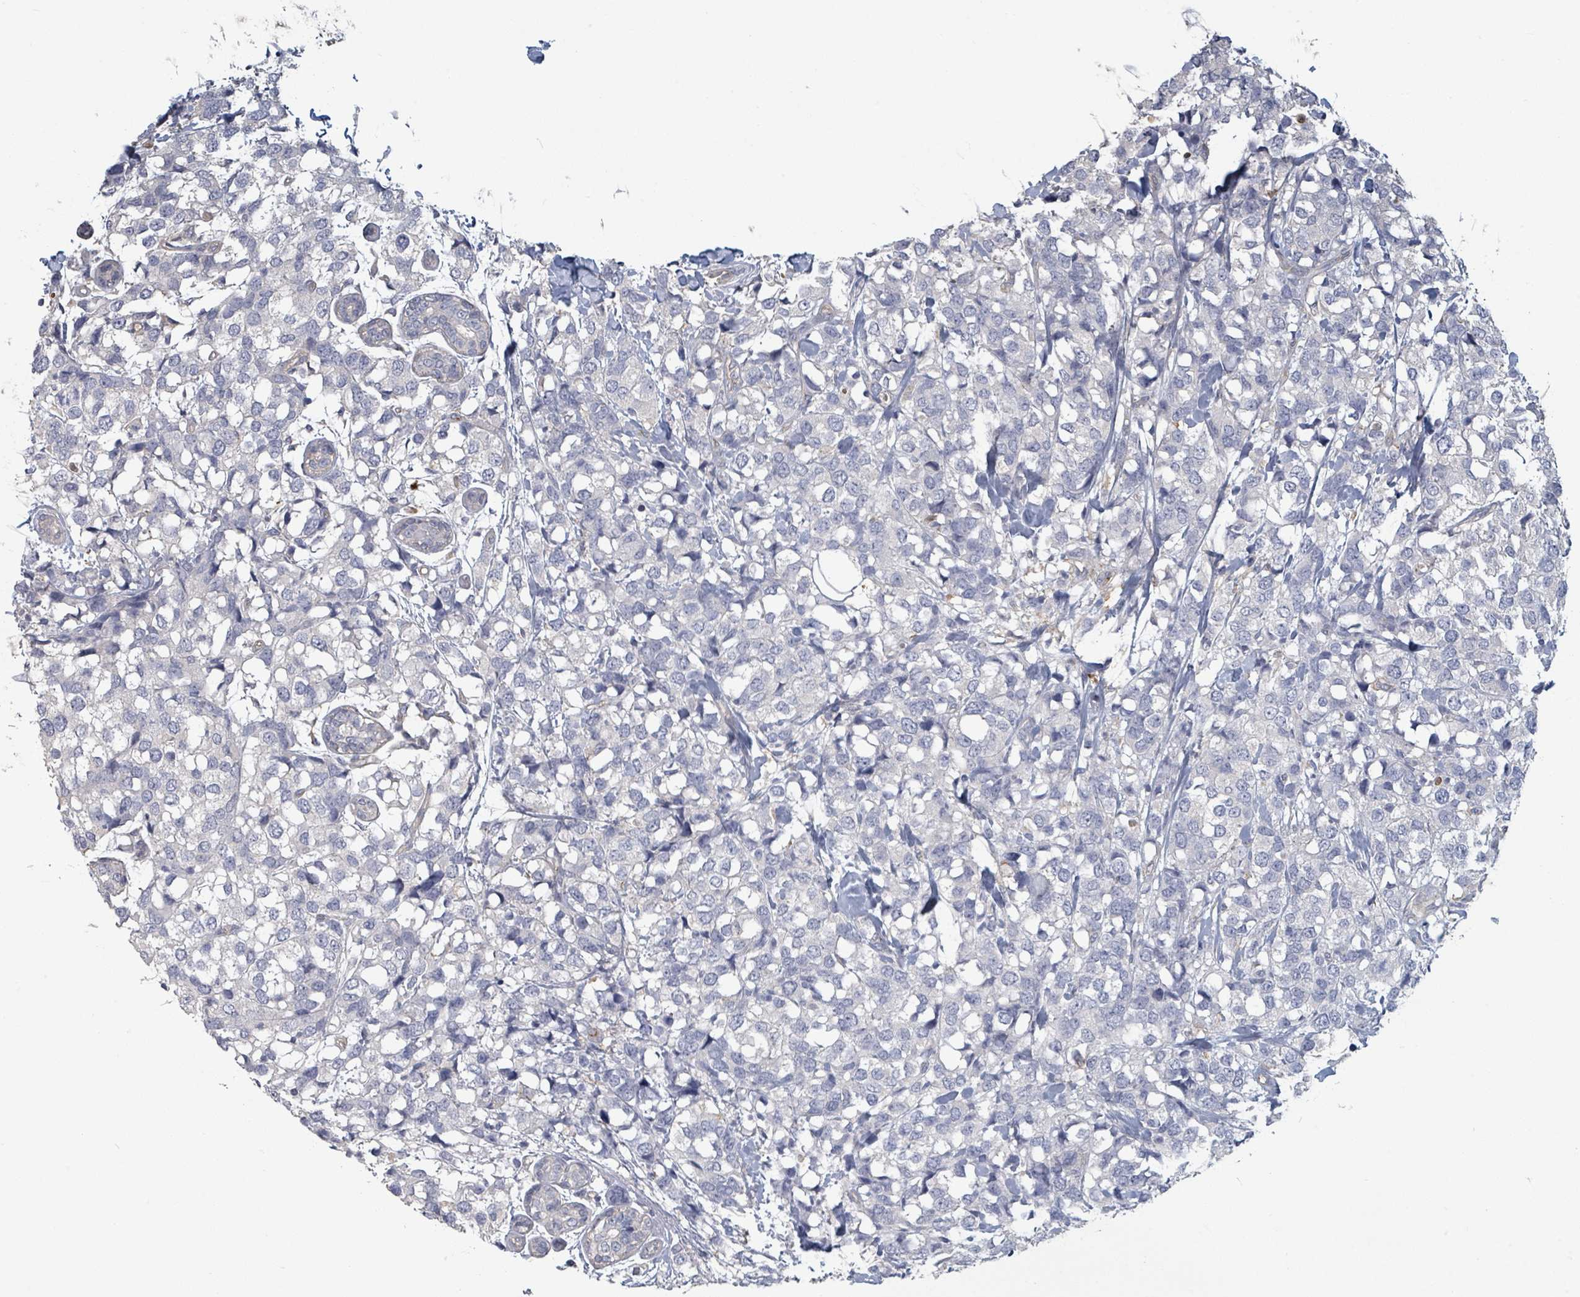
{"staining": {"intensity": "negative", "quantity": "none", "location": "none"}, "tissue": "breast cancer", "cell_type": "Tumor cells", "image_type": "cancer", "snomed": [{"axis": "morphology", "description": "Lobular carcinoma"}, {"axis": "topography", "description": "Breast"}], "caption": "Tumor cells show no significant expression in breast lobular carcinoma.", "gene": "PLAUR", "patient": {"sex": "female", "age": 59}}